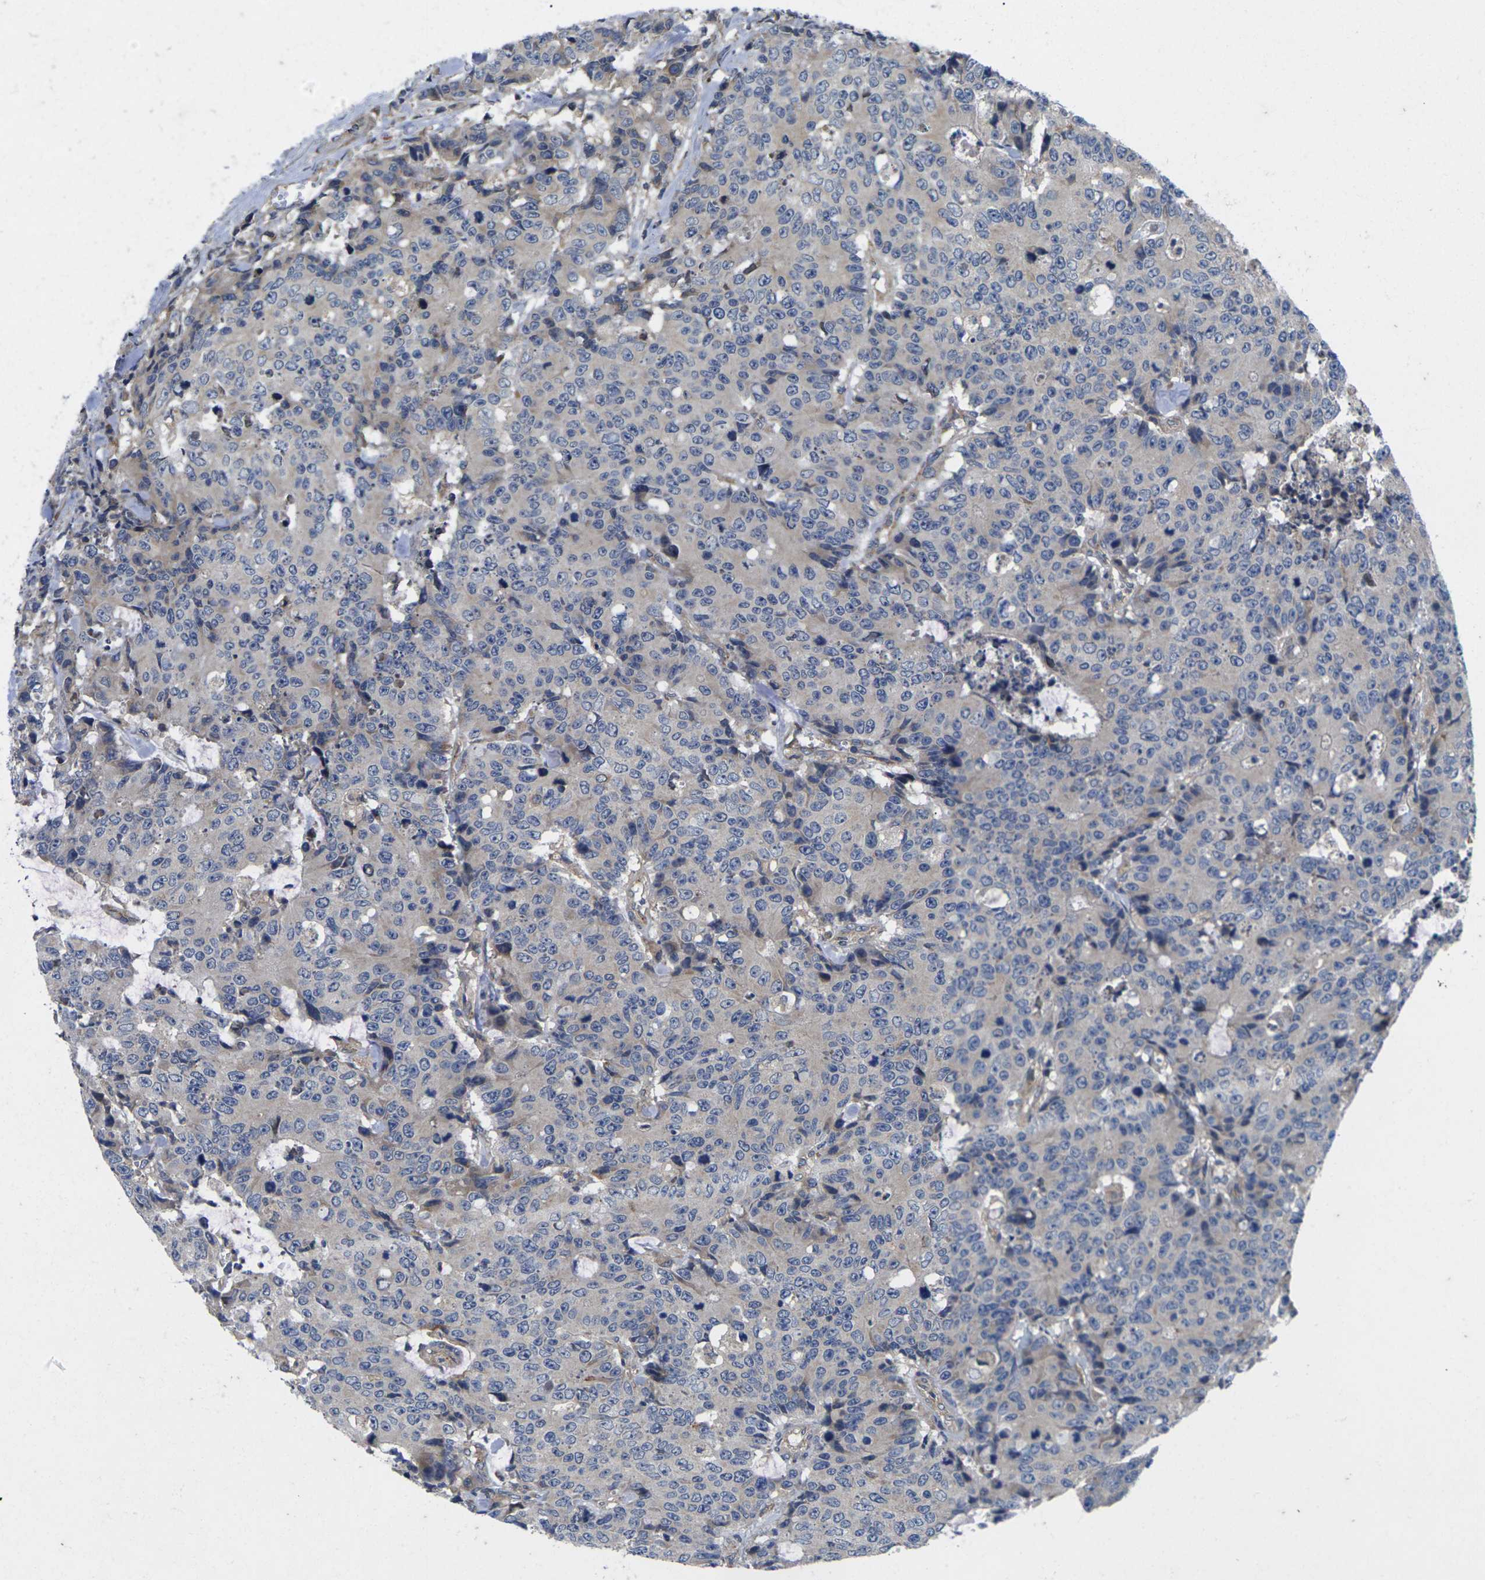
{"staining": {"intensity": "weak", "quantity": "<25%", "location": "cytoplasmic/membranous"}, "tissue": "colorectal cancer", "cell_type": "Tumor cells", "image_type": "cancer", "snomed": [{"axis": "morphology", "description": "Adenocarcinoma, NOS"}, {"axis": "topography", "description": "Colon"}], "caption": "High magnification brightfield microscopy of adenocarcinoma (colorectal) stained with DAB (brown) and counterstained with hematoxylin (blue): tumor cells show no significant positivity.", "gene": "KIF1B", "patient": {"sex": "female", "age": 86}}